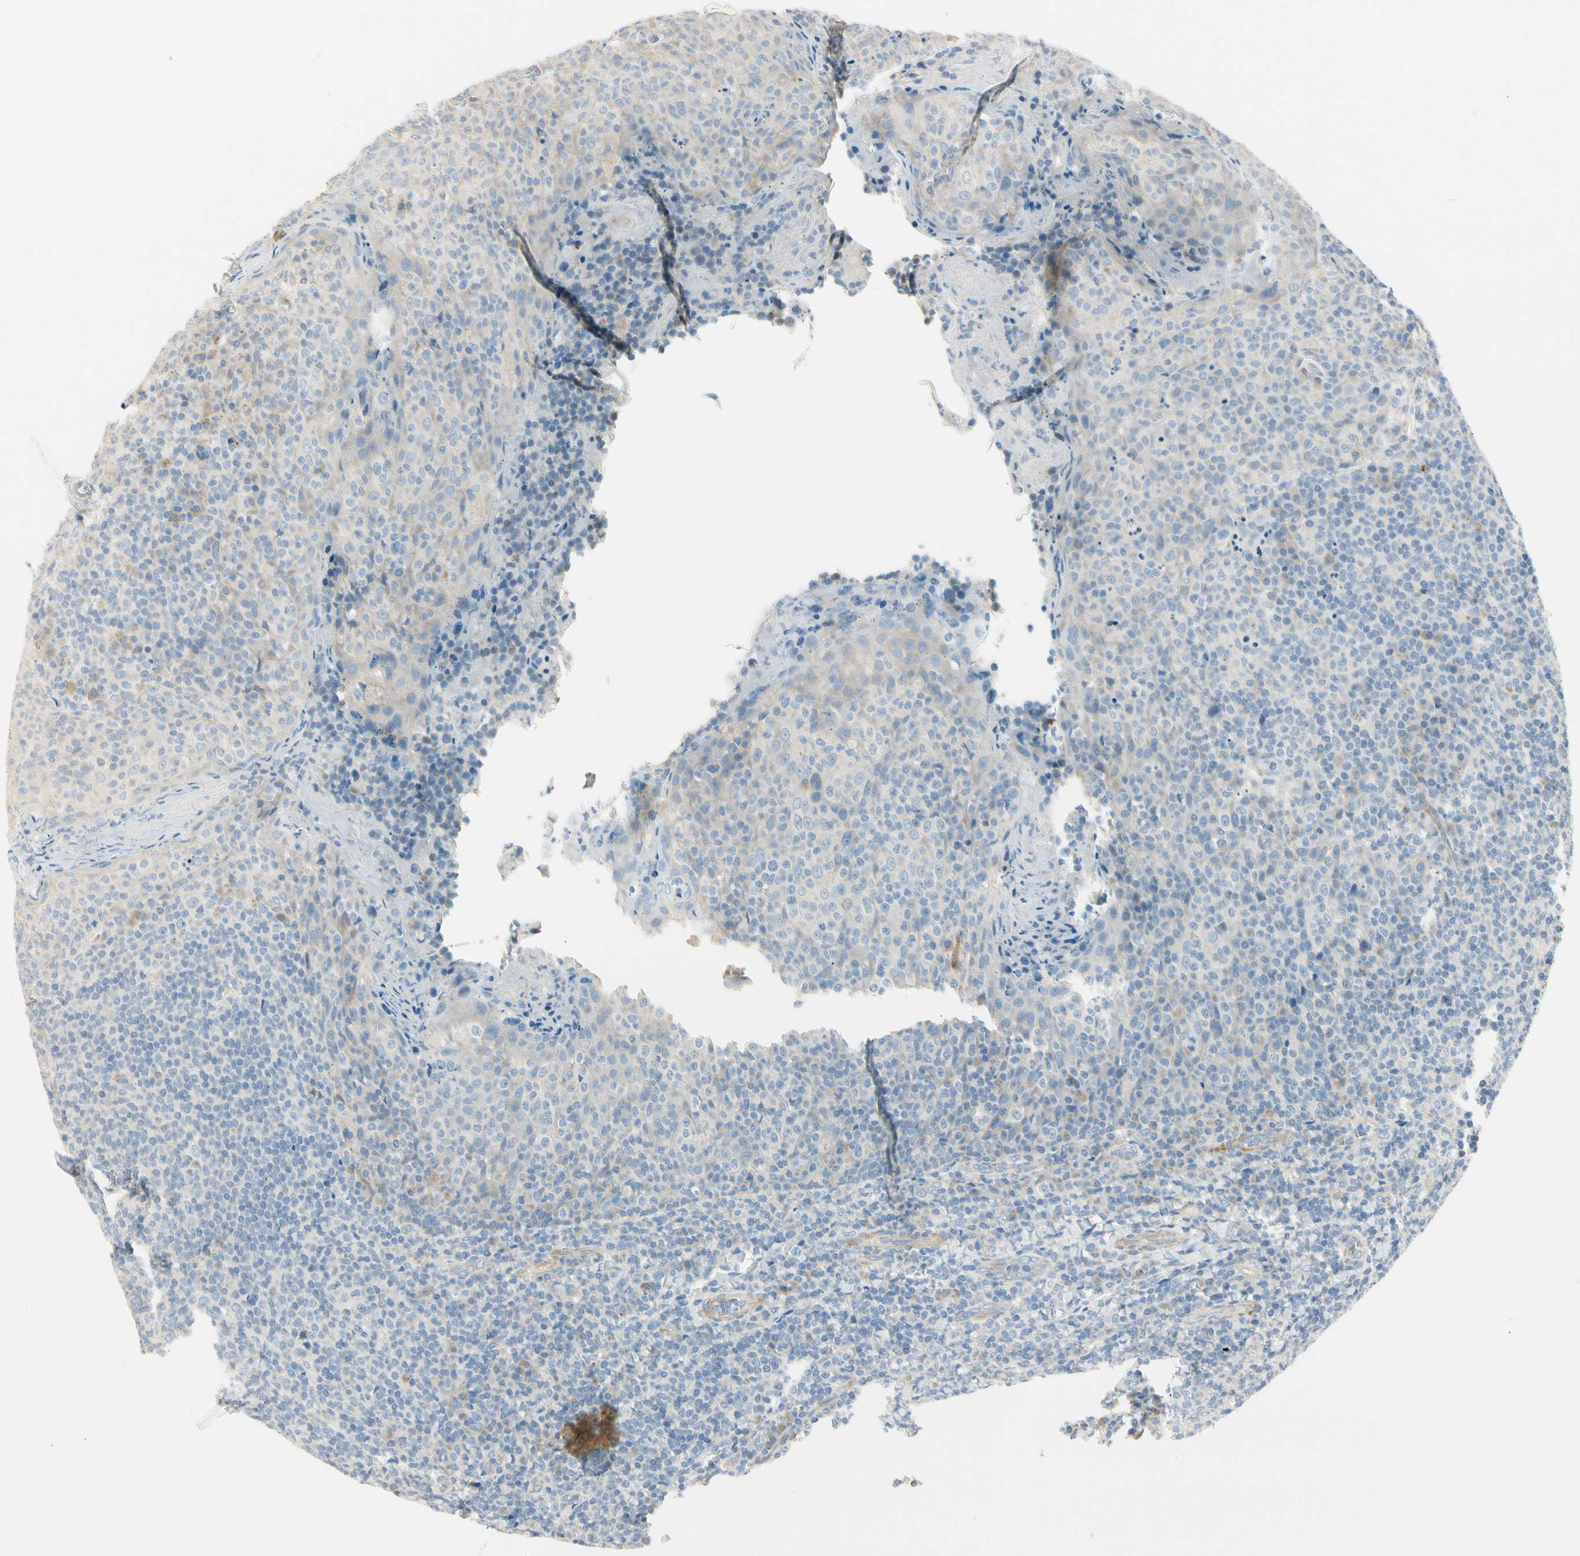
{"staining": {"intensity": "negative", "quantity": "none", "location": "none"}, "tissue": "tonsil", "cell_type": "Germinal center cells", "image_type": "normal", "snomed": [{"axis": "morphology", "description": "Normal tissue, NOS"}, {"axis": "topography", "description": "Tonsil"}], "caption": "This is an immunohistochemistry micrograph of benign human tonsil. There is no positivity in germinal center cells.", "gene": "ADGRA3", "patient": {"sex": "male", "age": 17}}